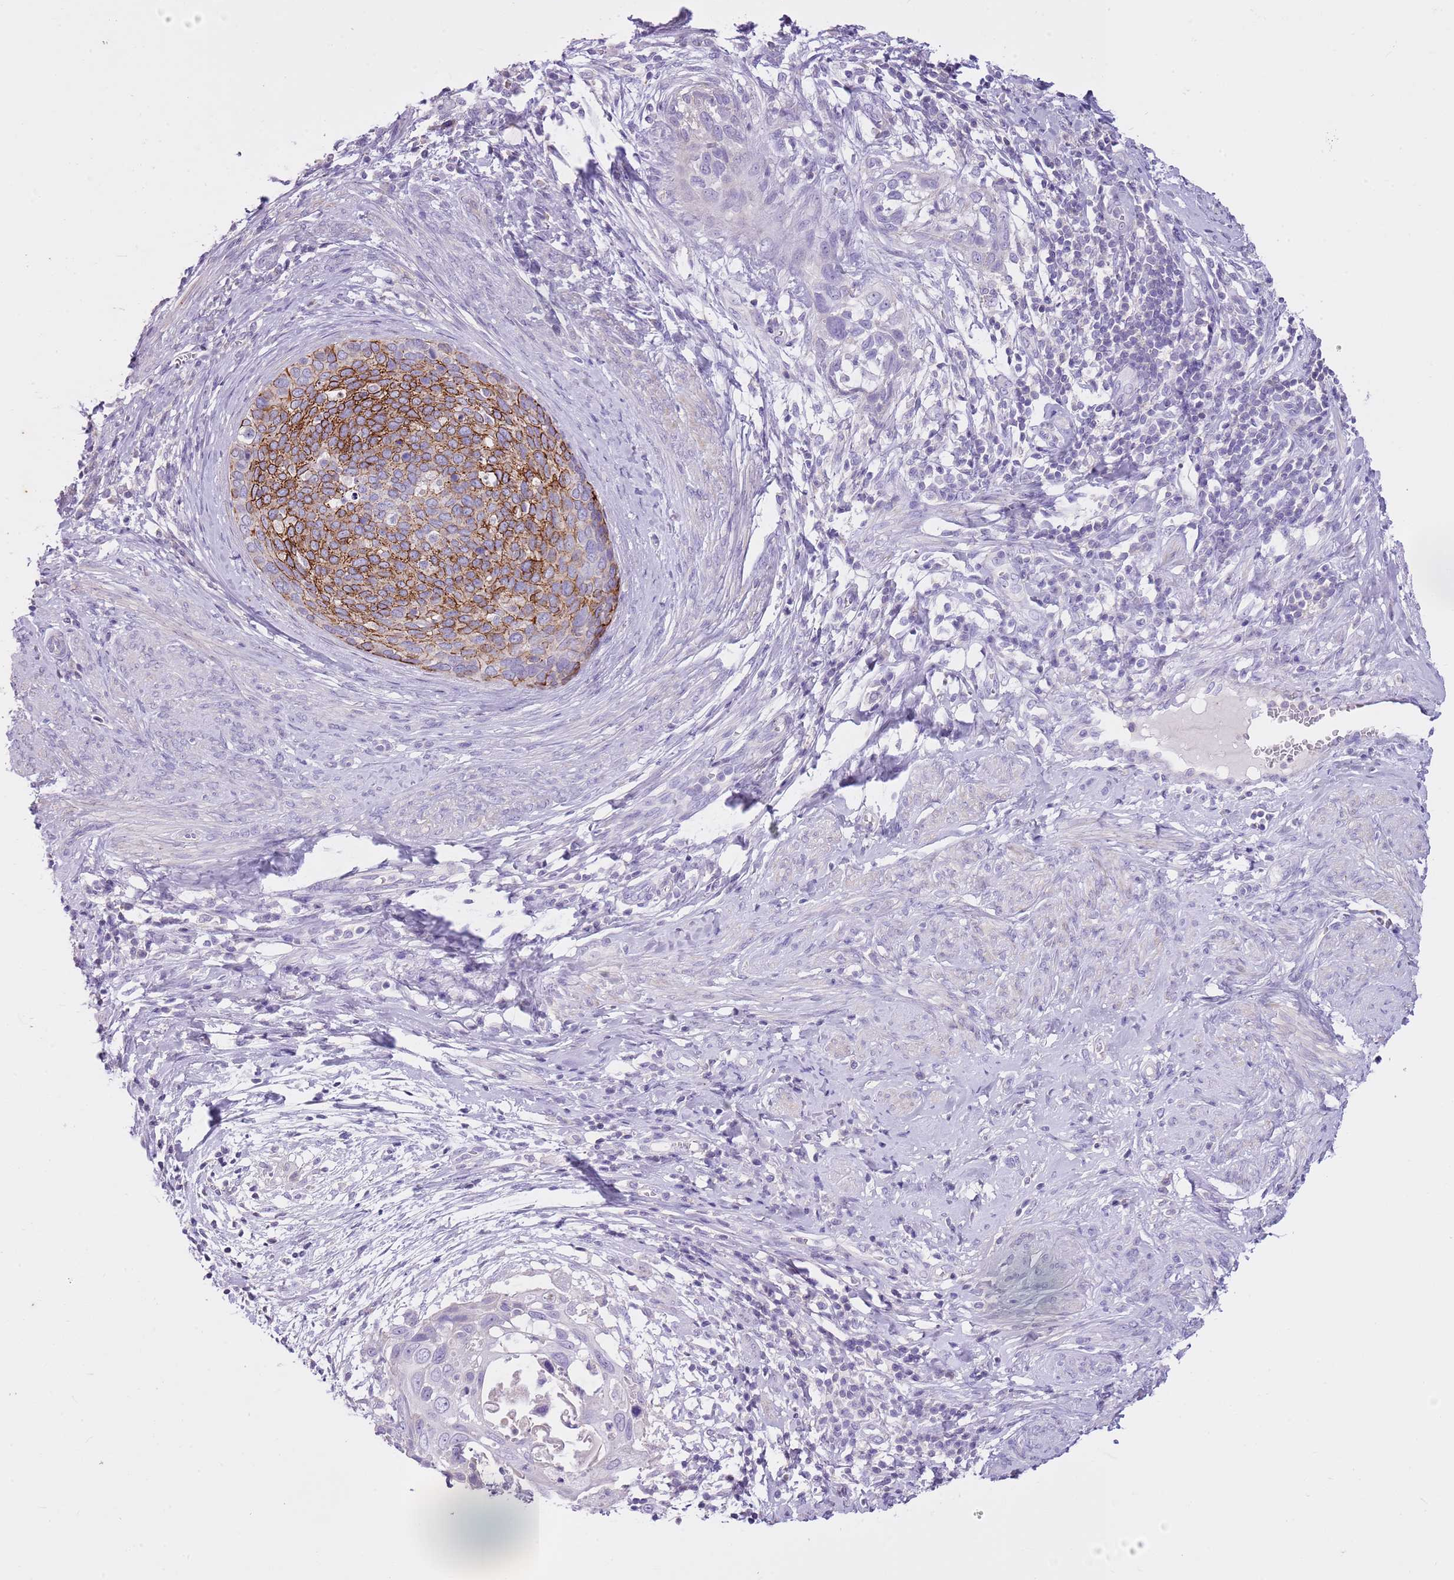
{"staining": {"intensity": "strong", "quantity": "25%-75%", "location": "cytoplasmic/membranous"}, "tissue": "cervical cancer", "cell_type": "Tumor cells", "image_type": "cancer", "snomed": [{"axis": "morphology", "description": "Squamous cell carcinoma, NOS"}, {"axis": "topography", "description": "Cervix"}], "caption": "Immunohistochemical staining of human cervical squamous cell carcinoma shows high levels of strong cytoplasmic/membranous expression in about 25%-75% of tumor cells.", "gene": "CNPPD1", "patient": {"sex": "female", "age": 80}}